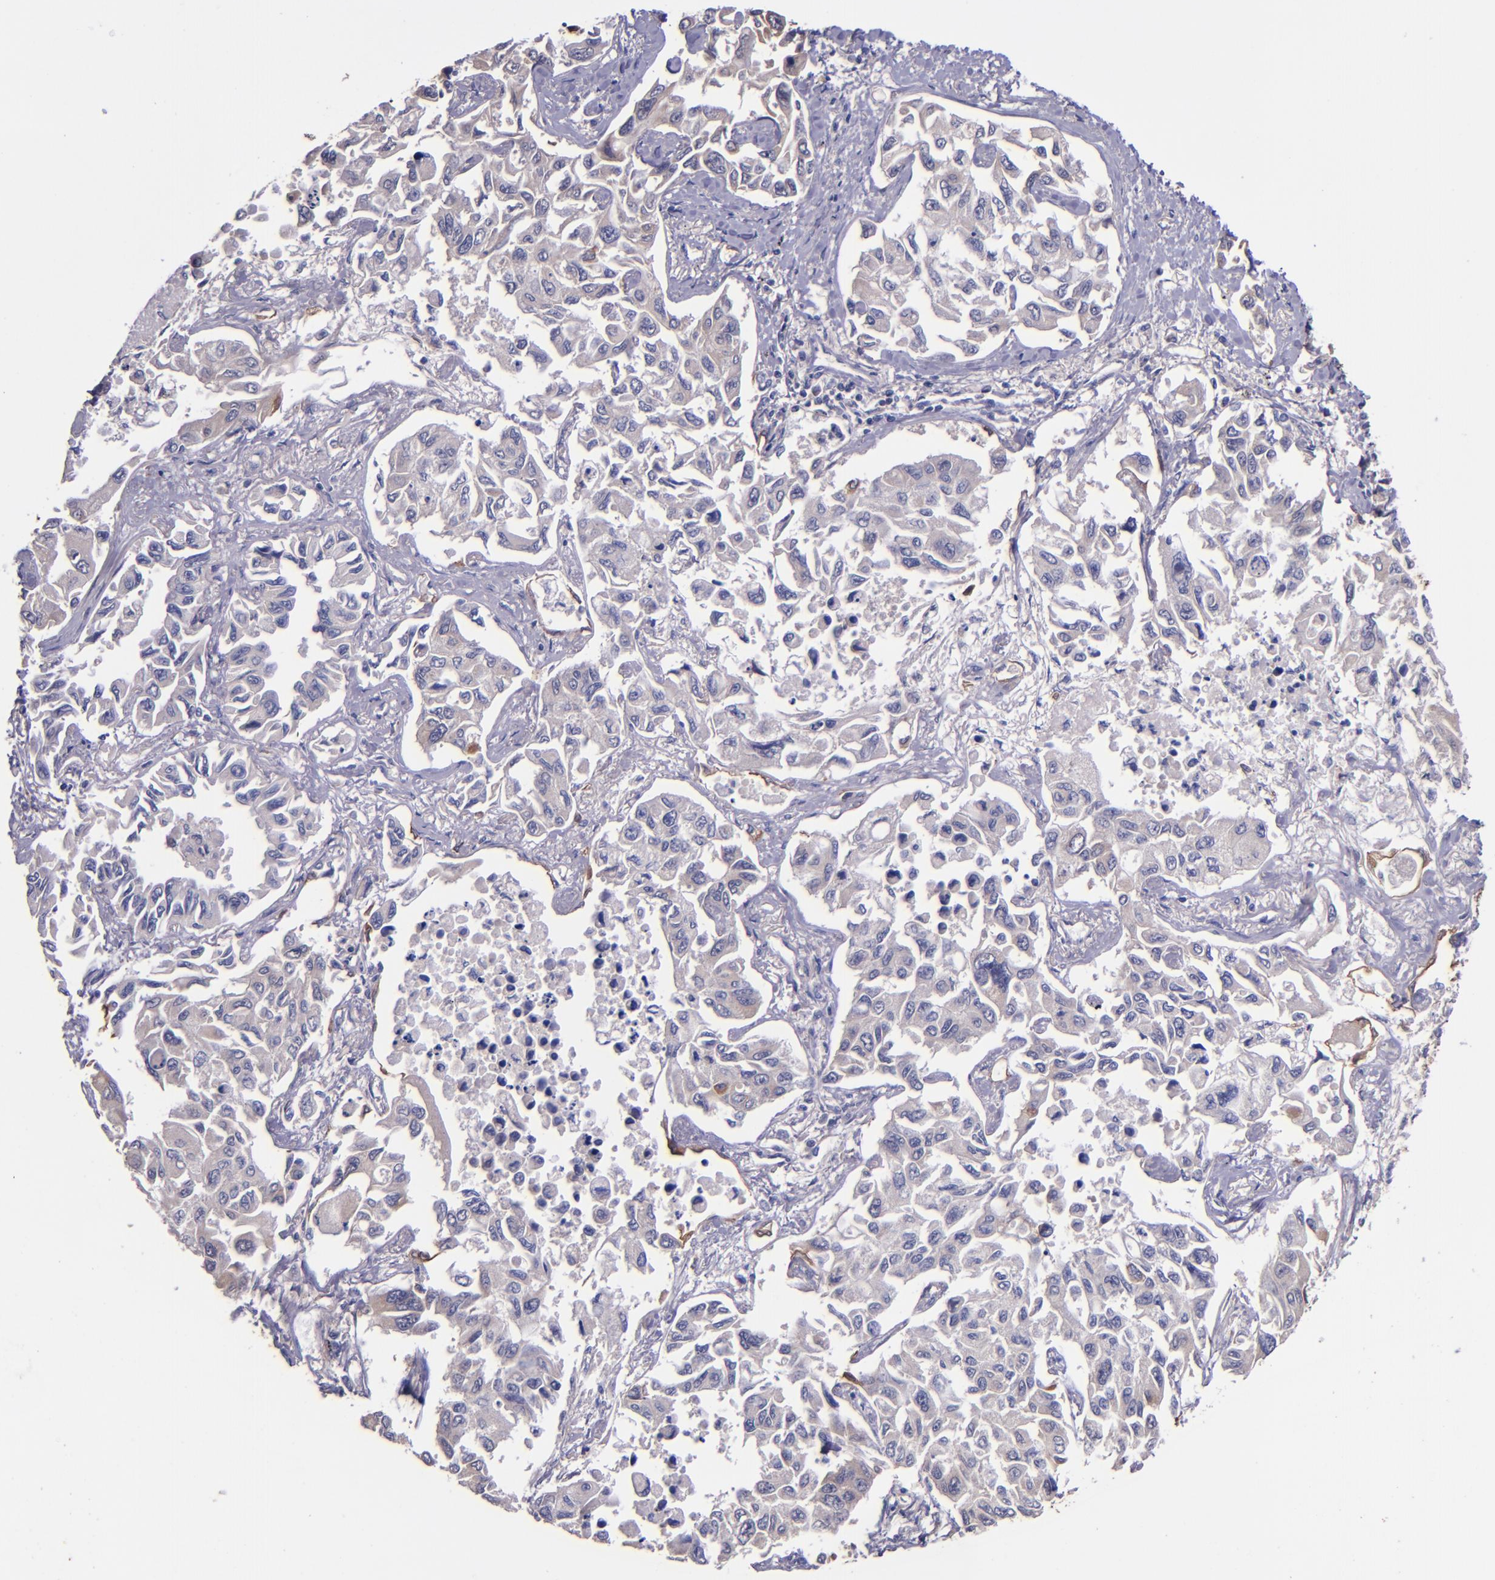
{"staining": {"intensity": "weak", "quantity": ">75%", "location": "cytoplasmic/membranous"}, "tissue": "lung cancer", "cell_type": "Tumor cells", "image_type": "cancer", "snomed": [{"axis": "morphology", "description": "Adenocarcinoma, NOS"}, {"axis": "topography", "description": "Lung"}], "caption": "Protein expression analysis of lung cancer demonstrates weak cytoplasmic/membranous expression in approximately >75% of tumor cells.", "gene": "SHC1", "patient": {"sex": "male", "age": 64}}